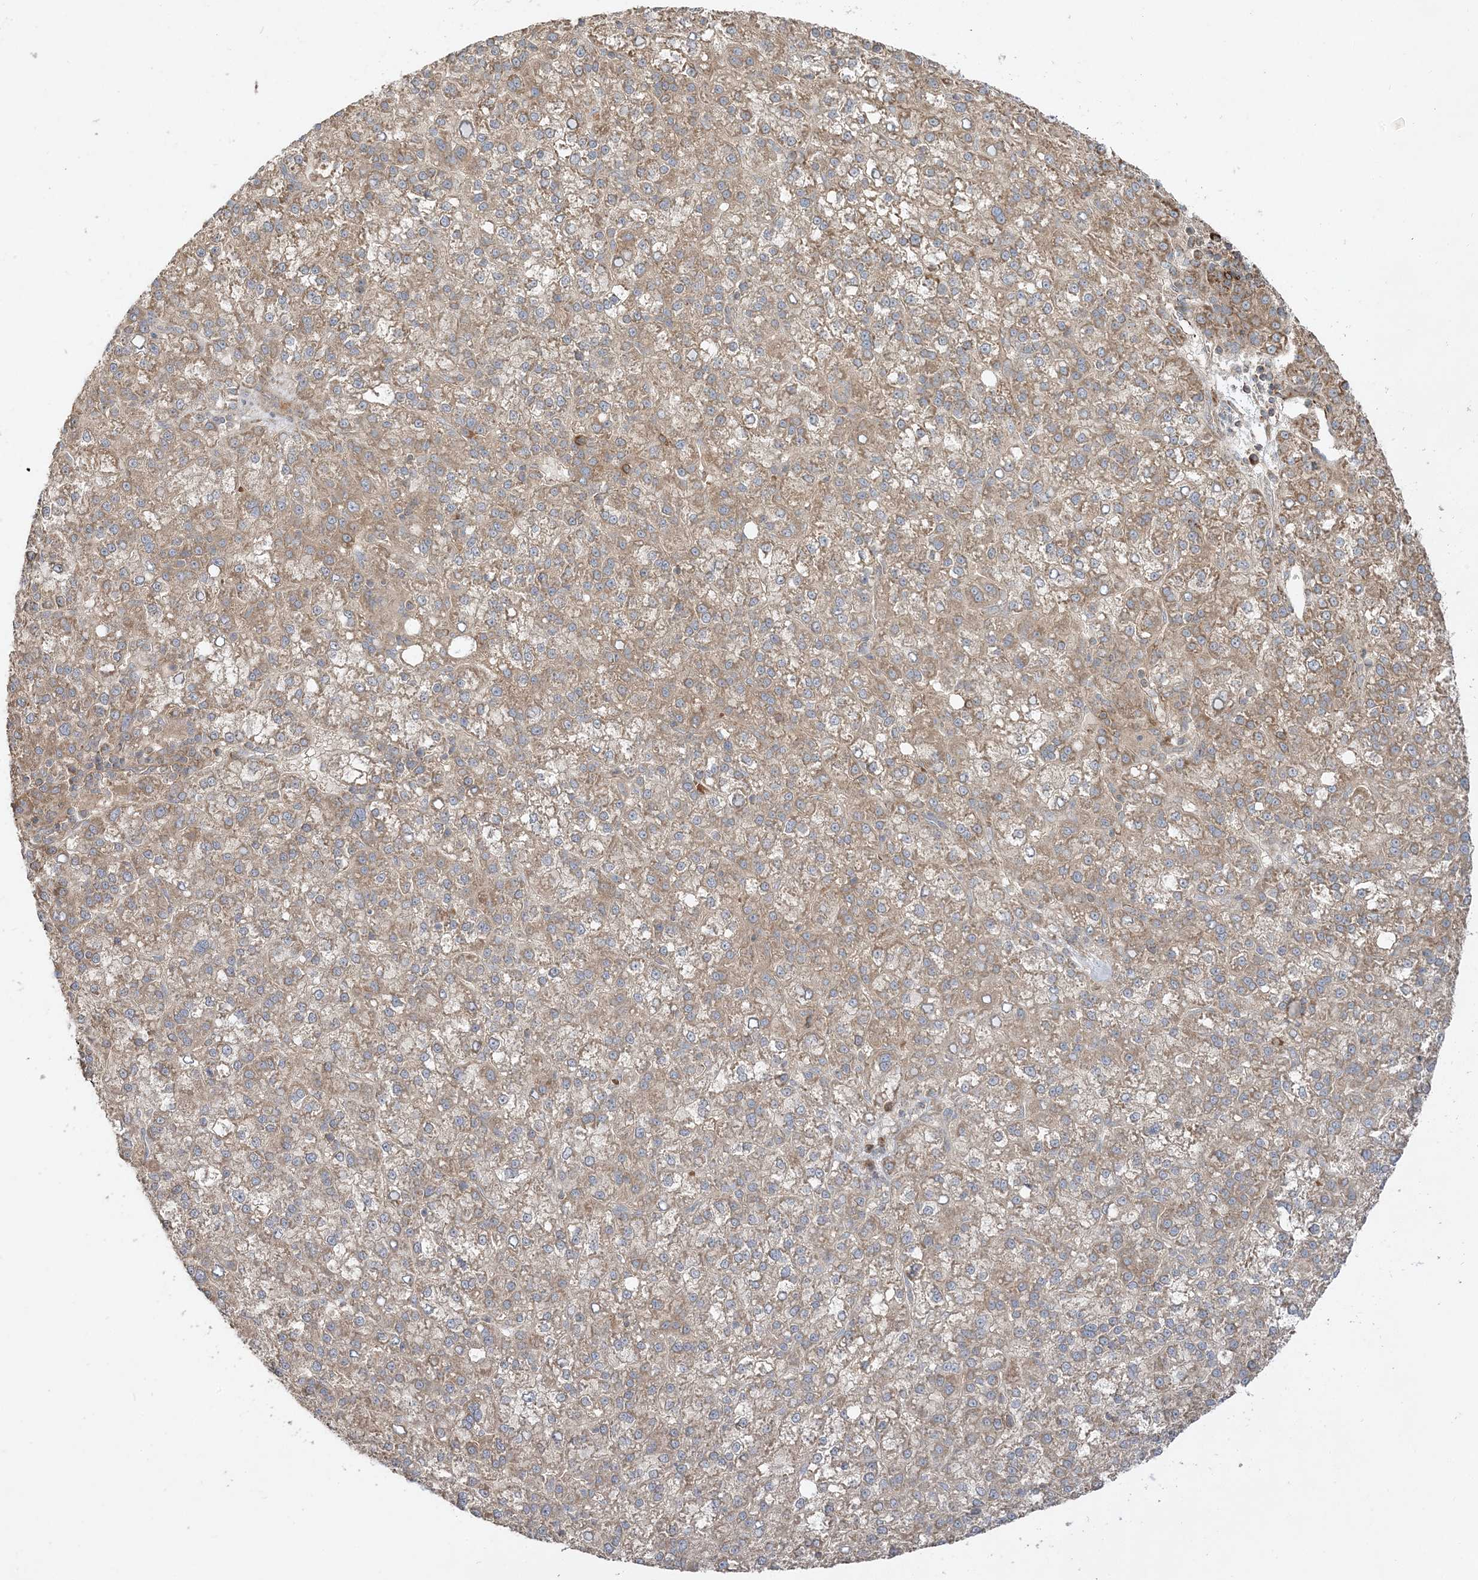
{"staining": {"intensity": "weak", "quantity": ">75%", "location": "cytoplasmic/membranous"}, "tissue": "liver cancer", "cell_type": "Tumor cells", "image_type": "cancer", "snomed": [{"axis": "morphology", "description": "Carcinoma, Hepatocellular, NOS"}, {"axis": "topography", "description": "Liver"}], "caption": "DAB (3,3'-diaminobenzidine) immunohistochemical staining of human liver hepatocellular carcinoma exhibits weak cytoplasmic/membranous protein expression in approximately >75% of tumor cells. (brown staining indicates protein expression, while blue staining denotes nuclei).", "gene": "AARS2", "patient": {"sex": "female", "age": 58}}